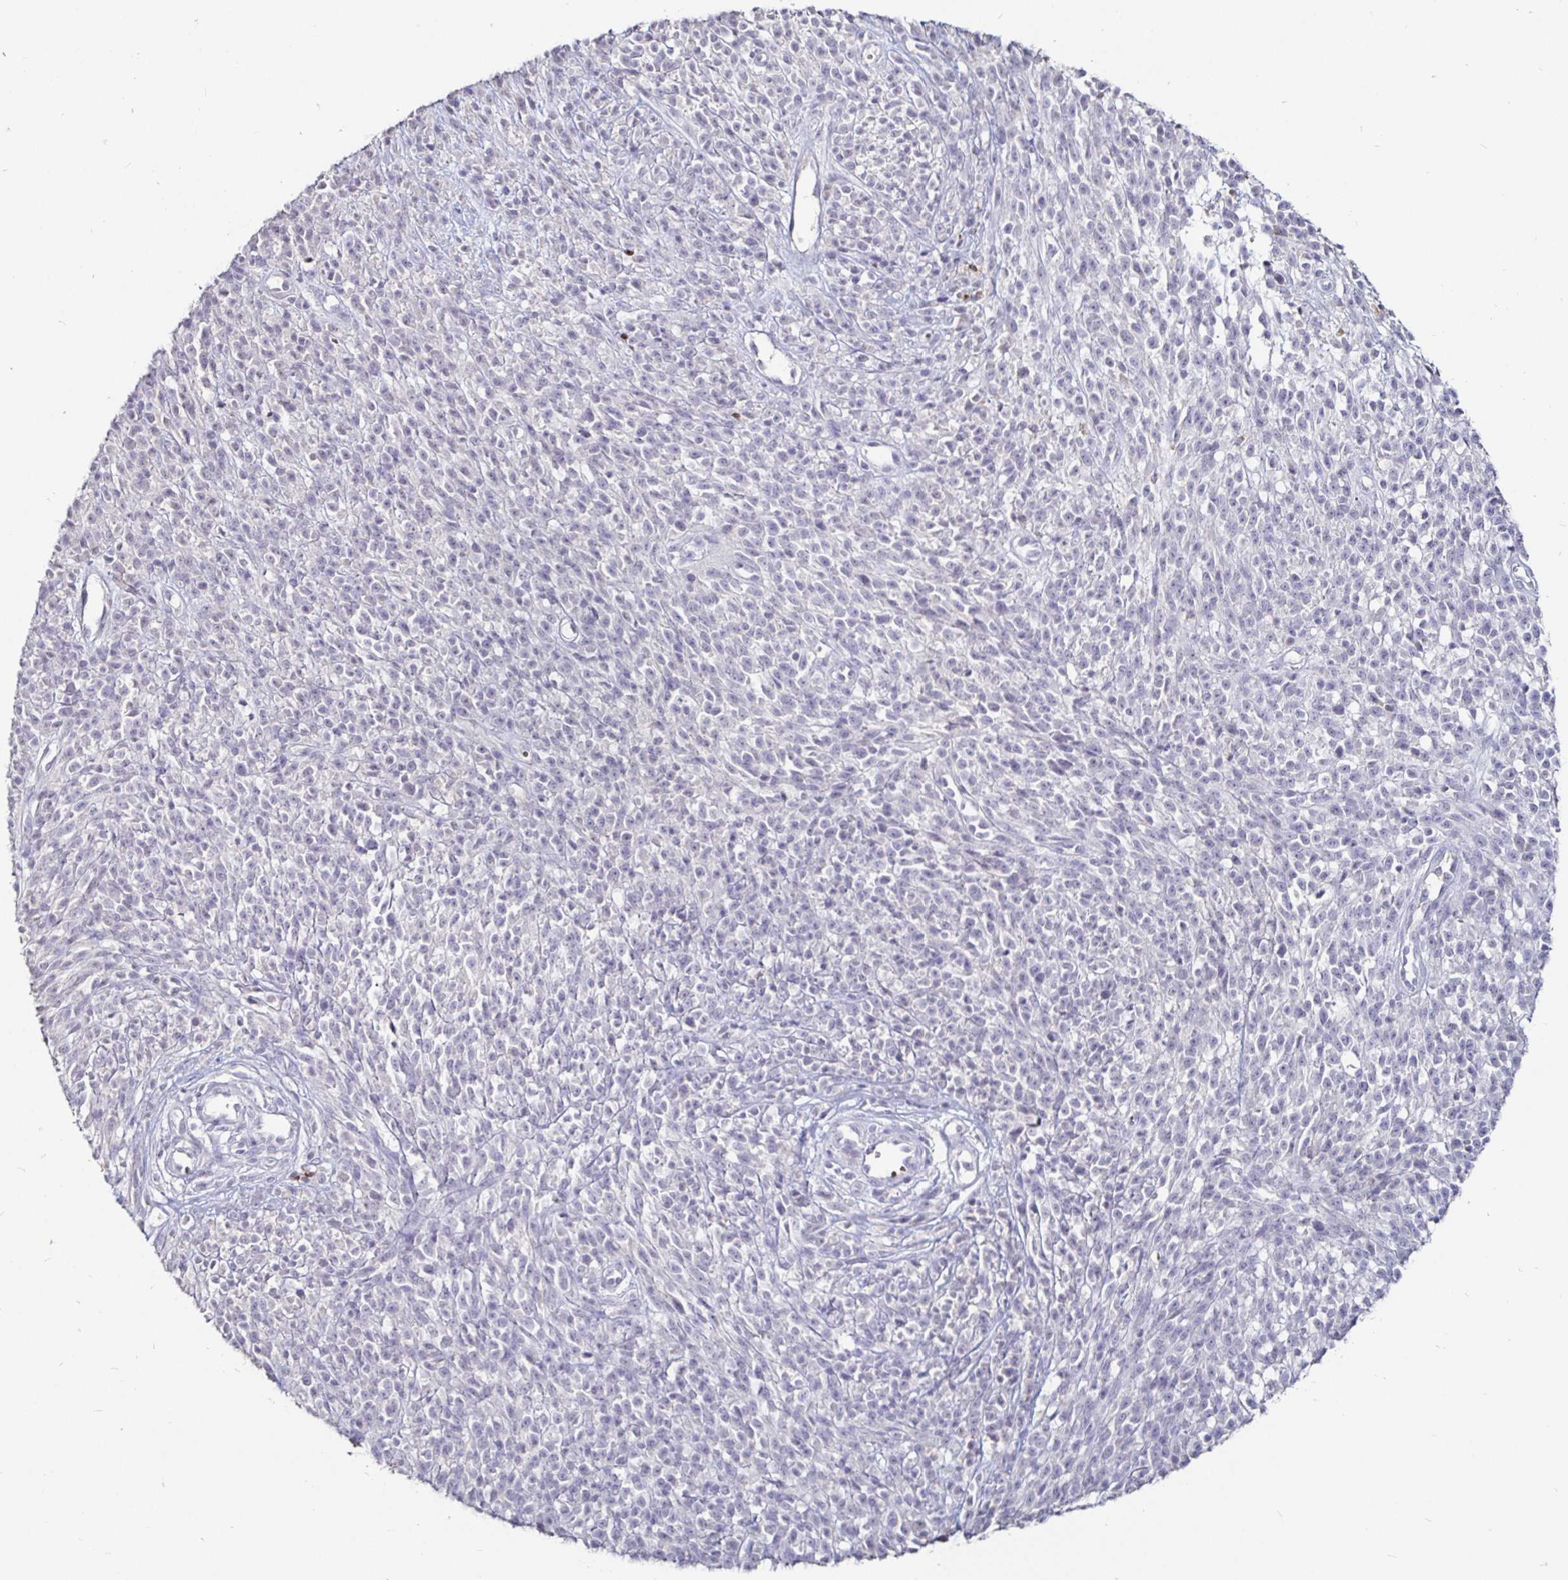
{"staining": {"intensity": "negative", "quantity": "none", "location": "none"}, "tissue": "melanoma", "cell_type": "Tumor cells", "image_type": "cancer", "snomed": [{"axis": "morphology", "description": "Malignant melanoma, NOS"}, {"axis": "topography", "description": "Skin"}, {"axis": "topography", "description": "Skin of trunk"}], "caption": "There is no significant positivity in tumor cells of malignant melanoma.", "gene": "FAIM2", "patient": {"sex": "male", "age": 74}}